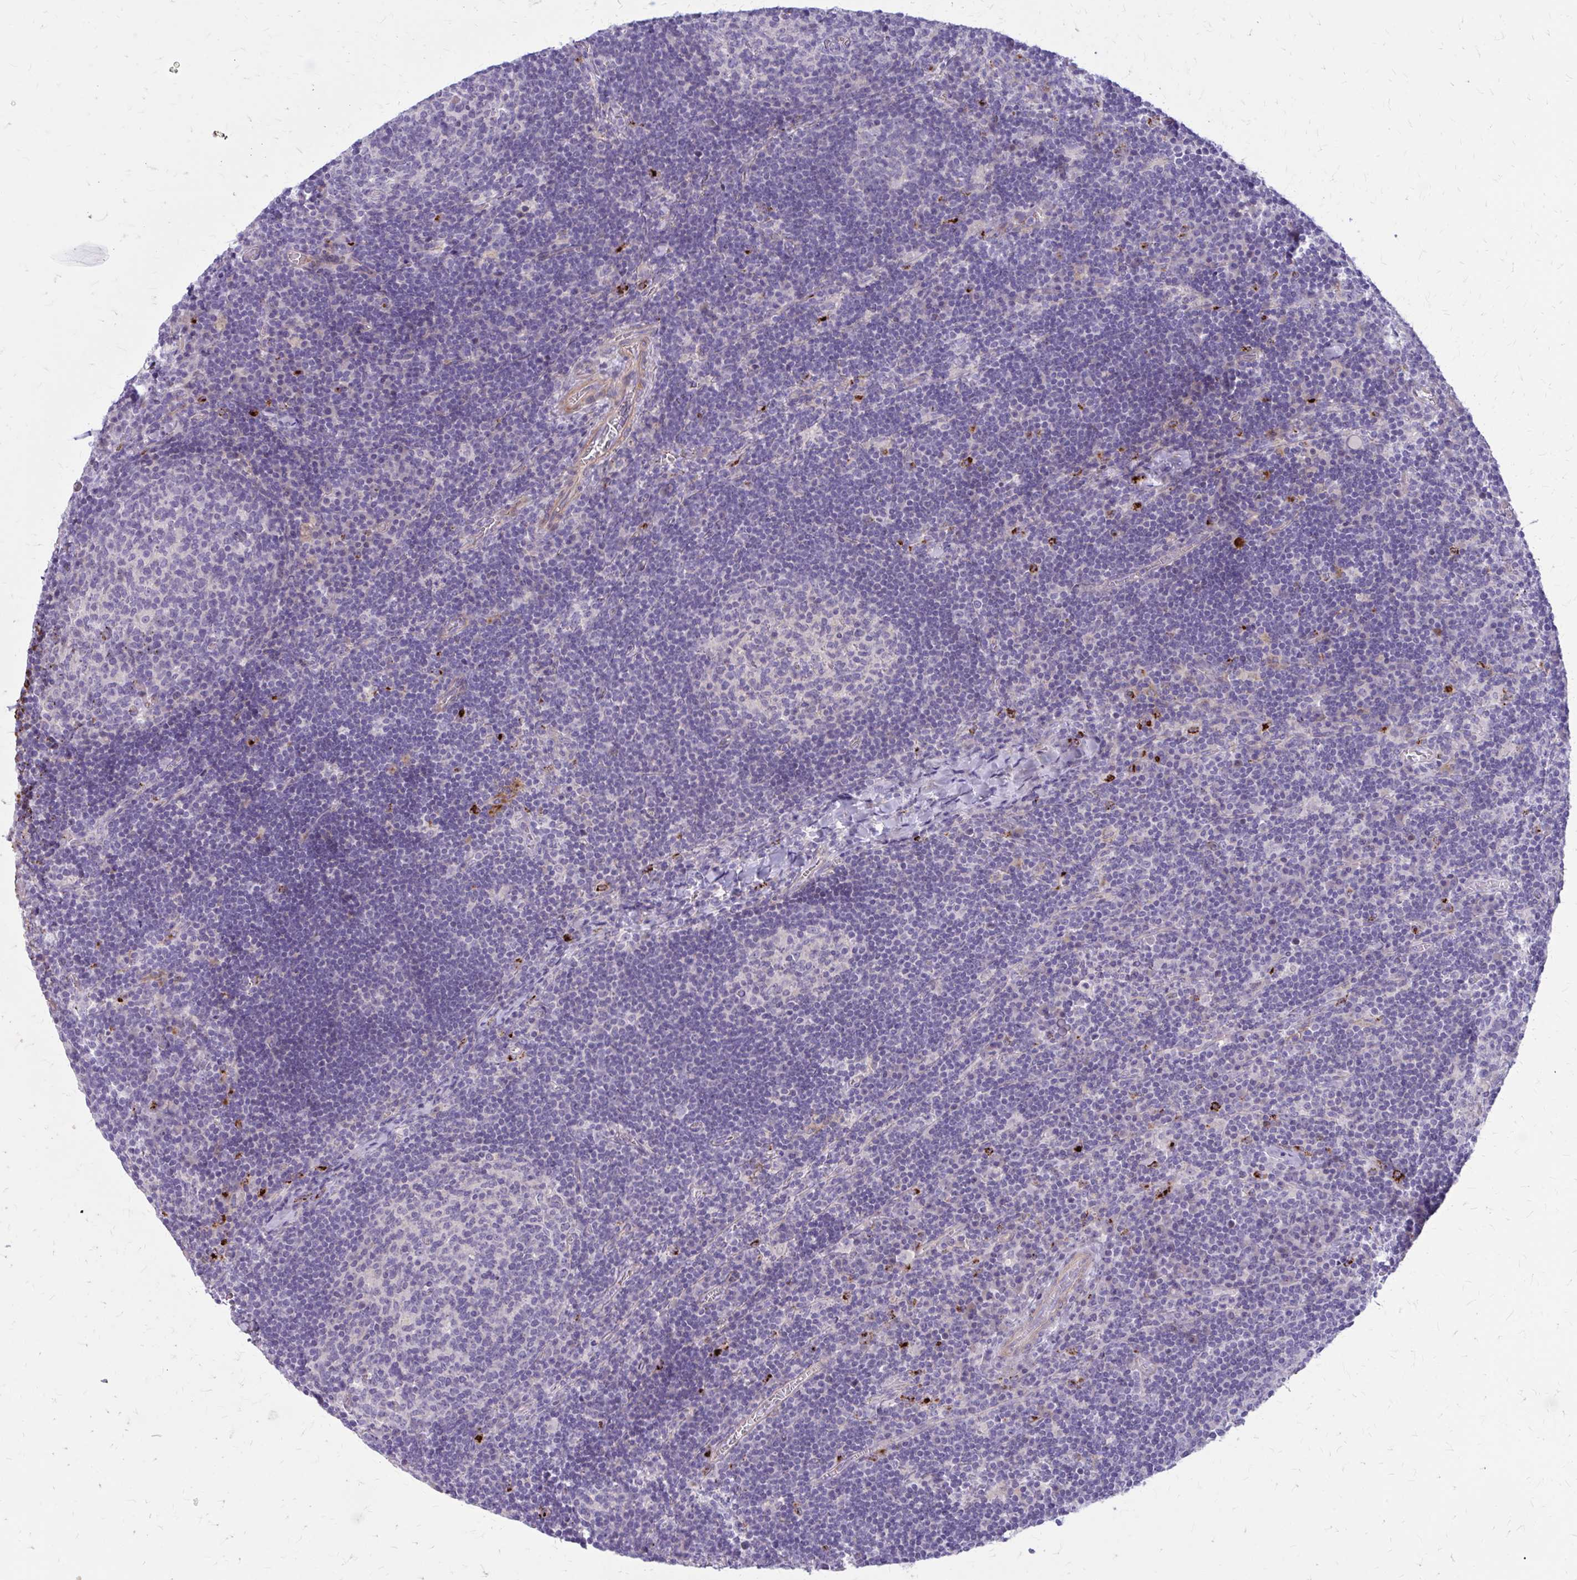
{"staining": {"intensity": "negative", "quantity": "none", "location": "none"}, "tissue": "lymph node", "cell_type": "Germinal center cells", "image_type": "normal", "snomed": [{"axis": "morphology", "description": "Normal tissue, NOS"}, {"axis": "topography", "description": "Lymph node"}], "caption": "Photomicrograph shows no protein expression in germinal center cells of normal lymph node.", "gene": "GLYATL2", "patient": {"sex": "male", "age": 67}}